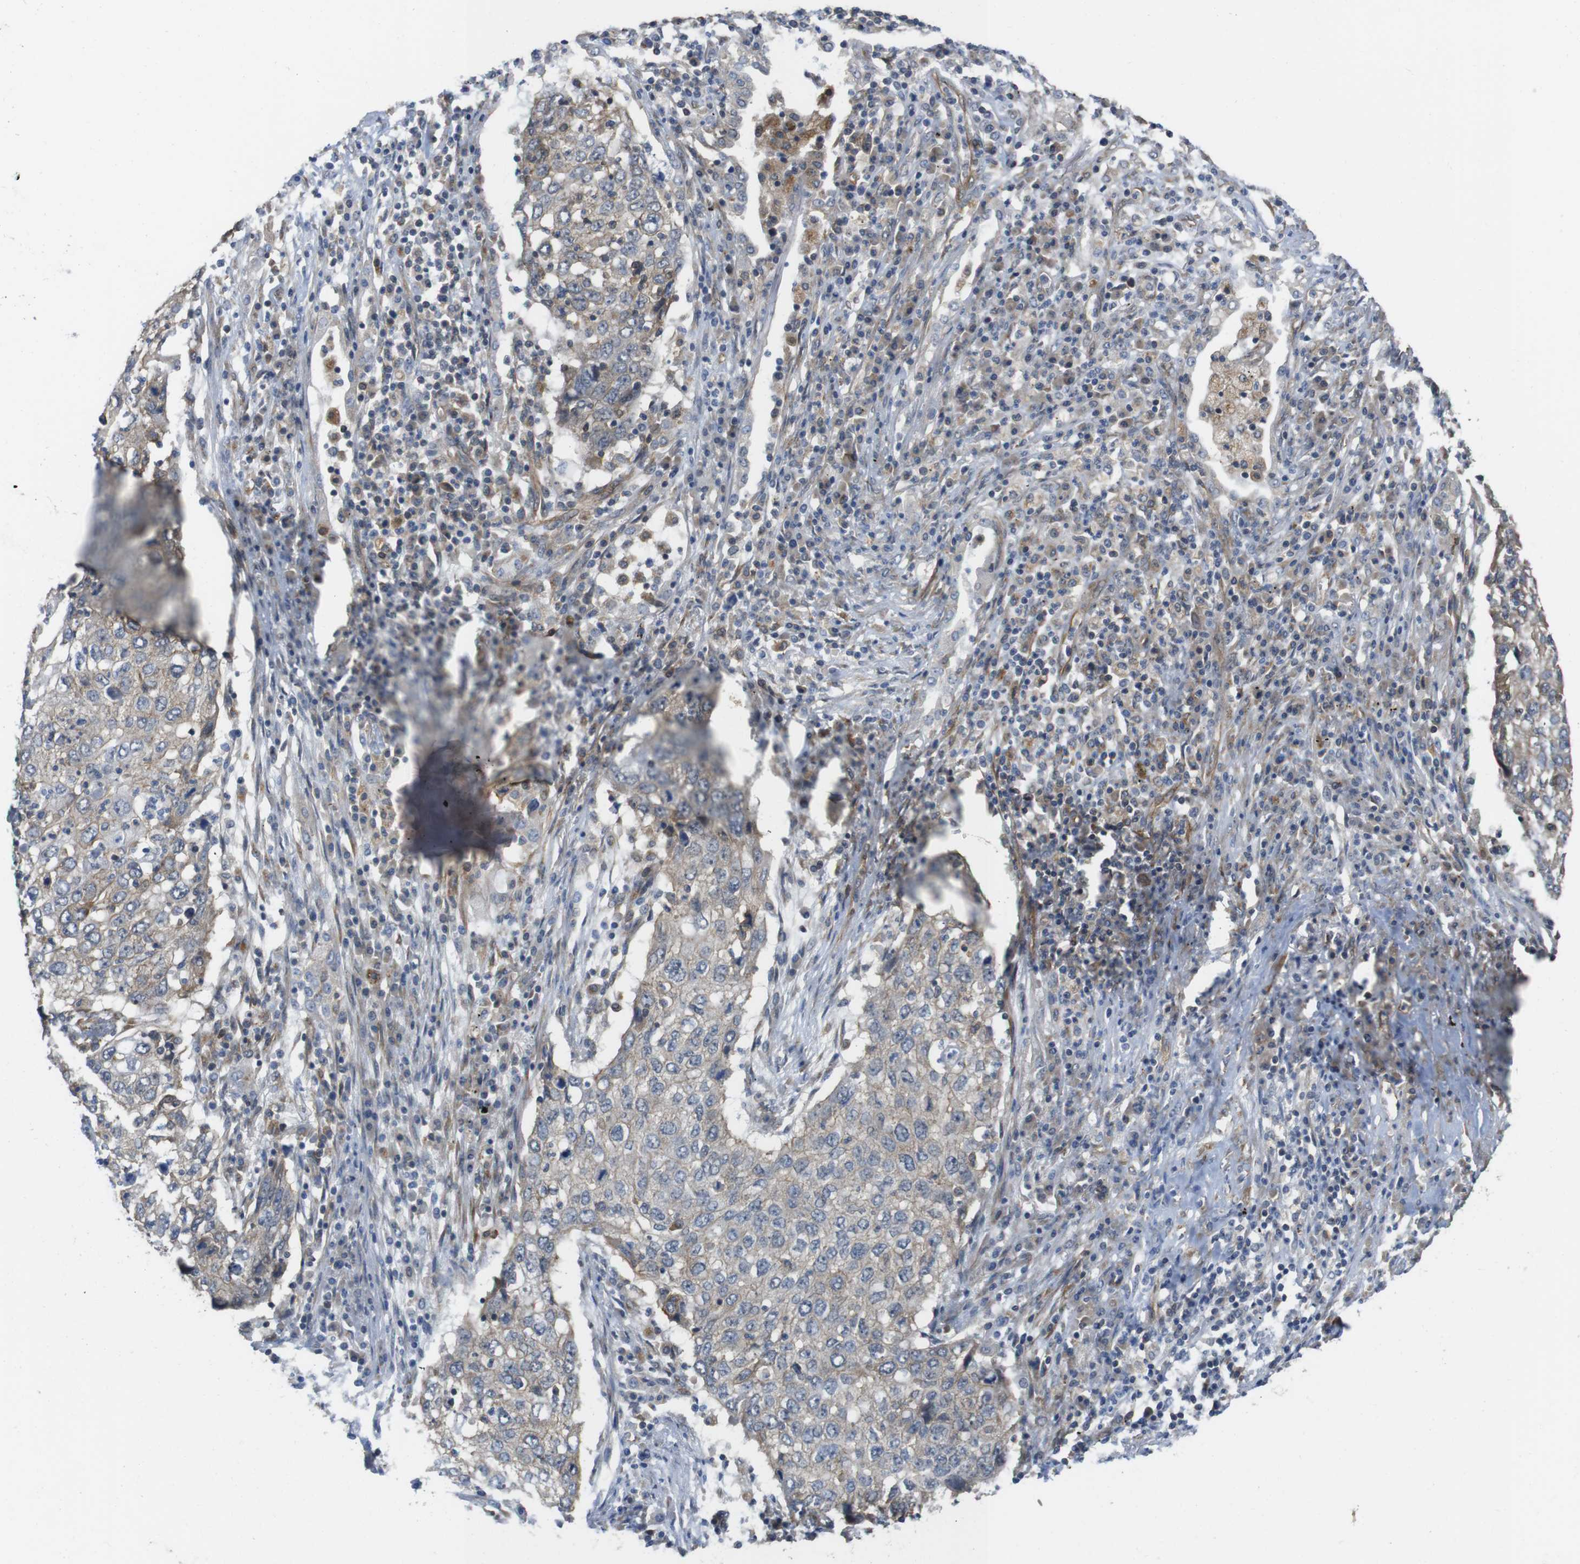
{"staining": {"intensity": "weak", "quantity": ">75%", "location": "cytoplasmic/membranous"}, "tissue": "lung cancer", "cell_type": "Tumor cells", "image_type": "cancer", "snomed": [{"axis": "morphology", "description": "Squamous cell carcinoma, NOS"}, {"axis": "topography", "description": "Lung"}], "caption": "Weak cytoplasmic/membranous staining is present in about >75% of tumor cells in squamous cell carcinoma (lung).", "gene": "ZDHHC5", "patient": {"sex": "female", "age": 63}}